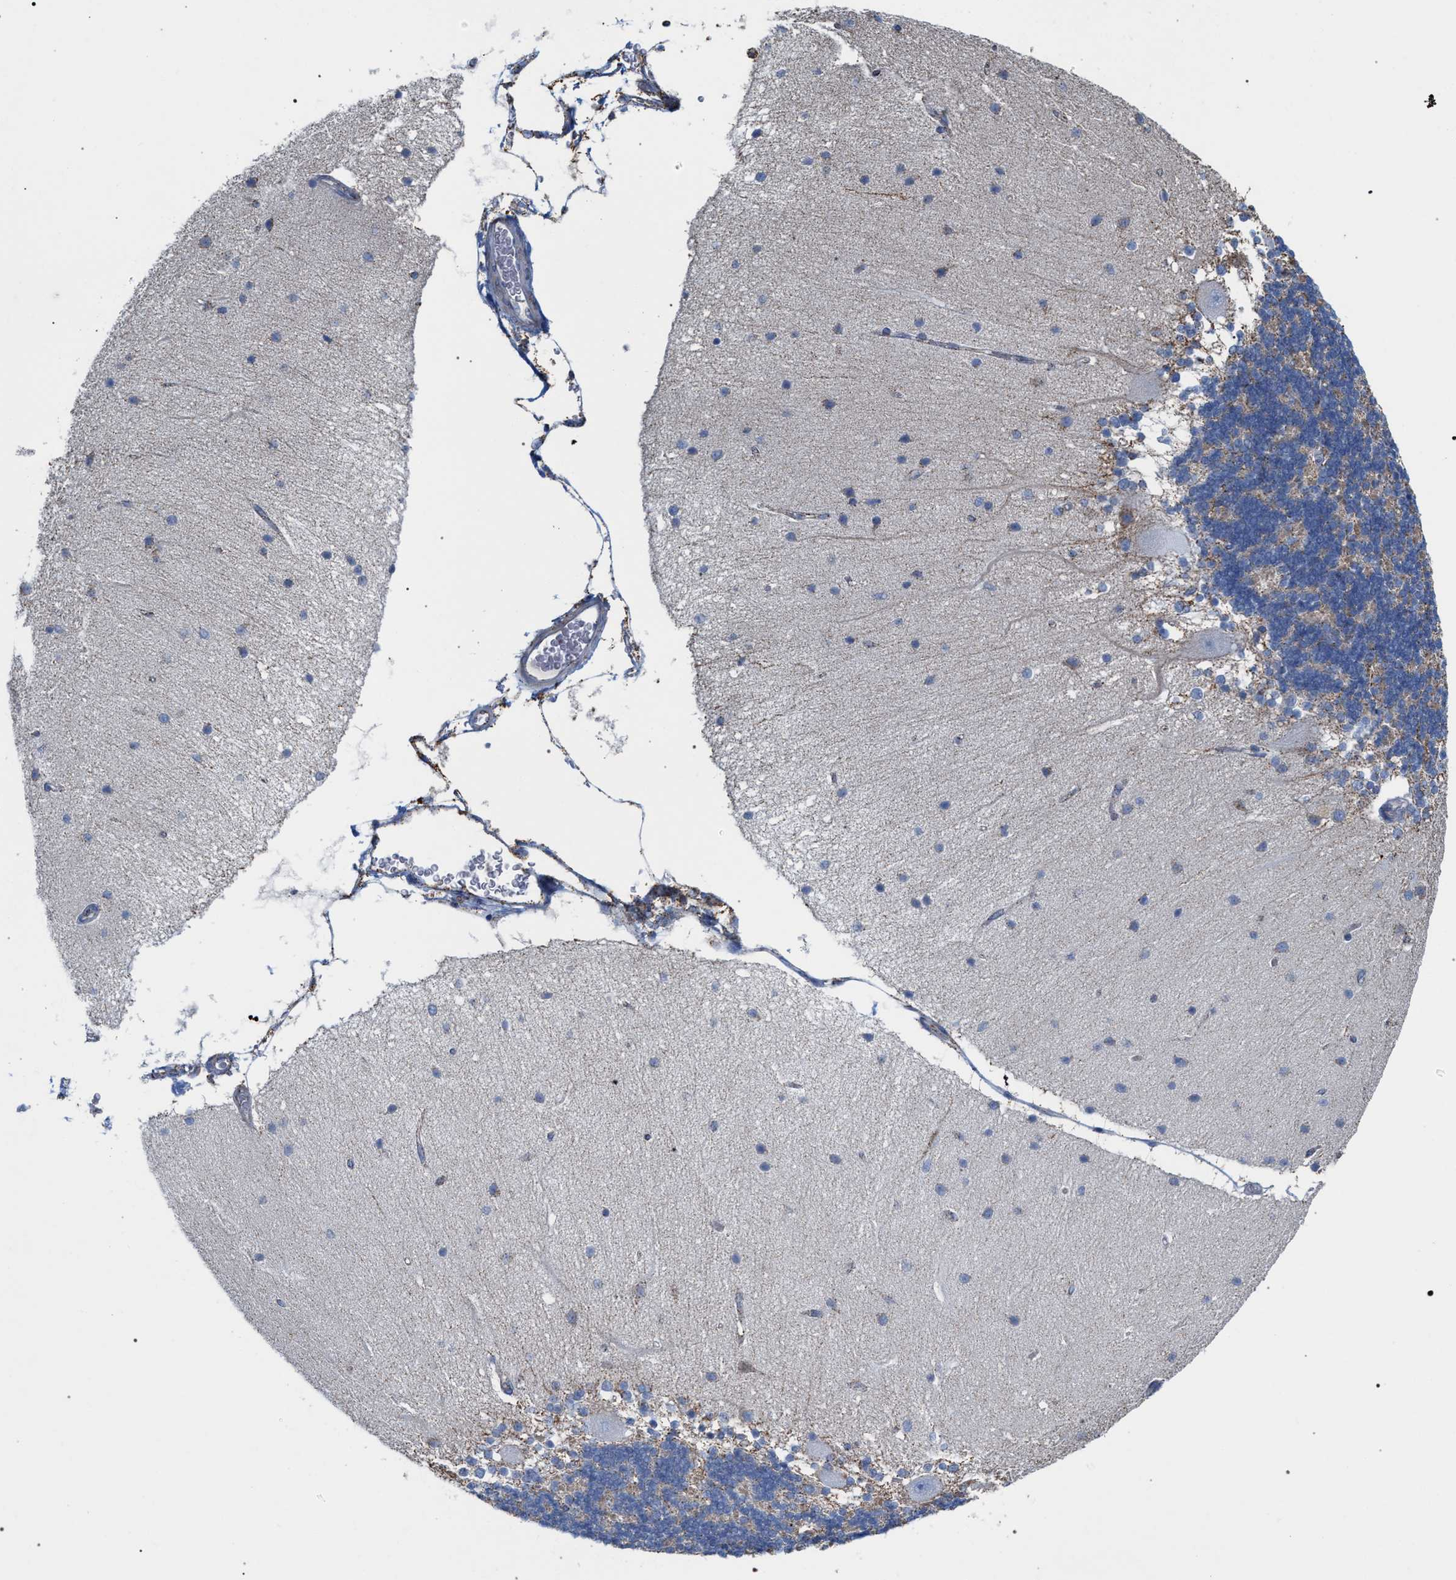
{"staining": {"intensity": "weak", "quantity": "25%-75%", "location": "cytoplasmic/membranous"}, "tissue": "cerebellum", "cell_type": "Cells in granular layer", "image_type": "normal", "snomed": [{"axis": "morphology", "description": "Normal tissue, NOS"}, {"axis": "topography", "description": "Cerebellum"}], "caption": "IHC (DAB (3,3'-diaminobenzidine)) staining of benign cerebellum reveals weak cytoplasmic/membranous protein staining in approximately 25%-75% of cells in granular layer.", "gene": "ECI2", "patient": {"sex": "female", "age": 54}}